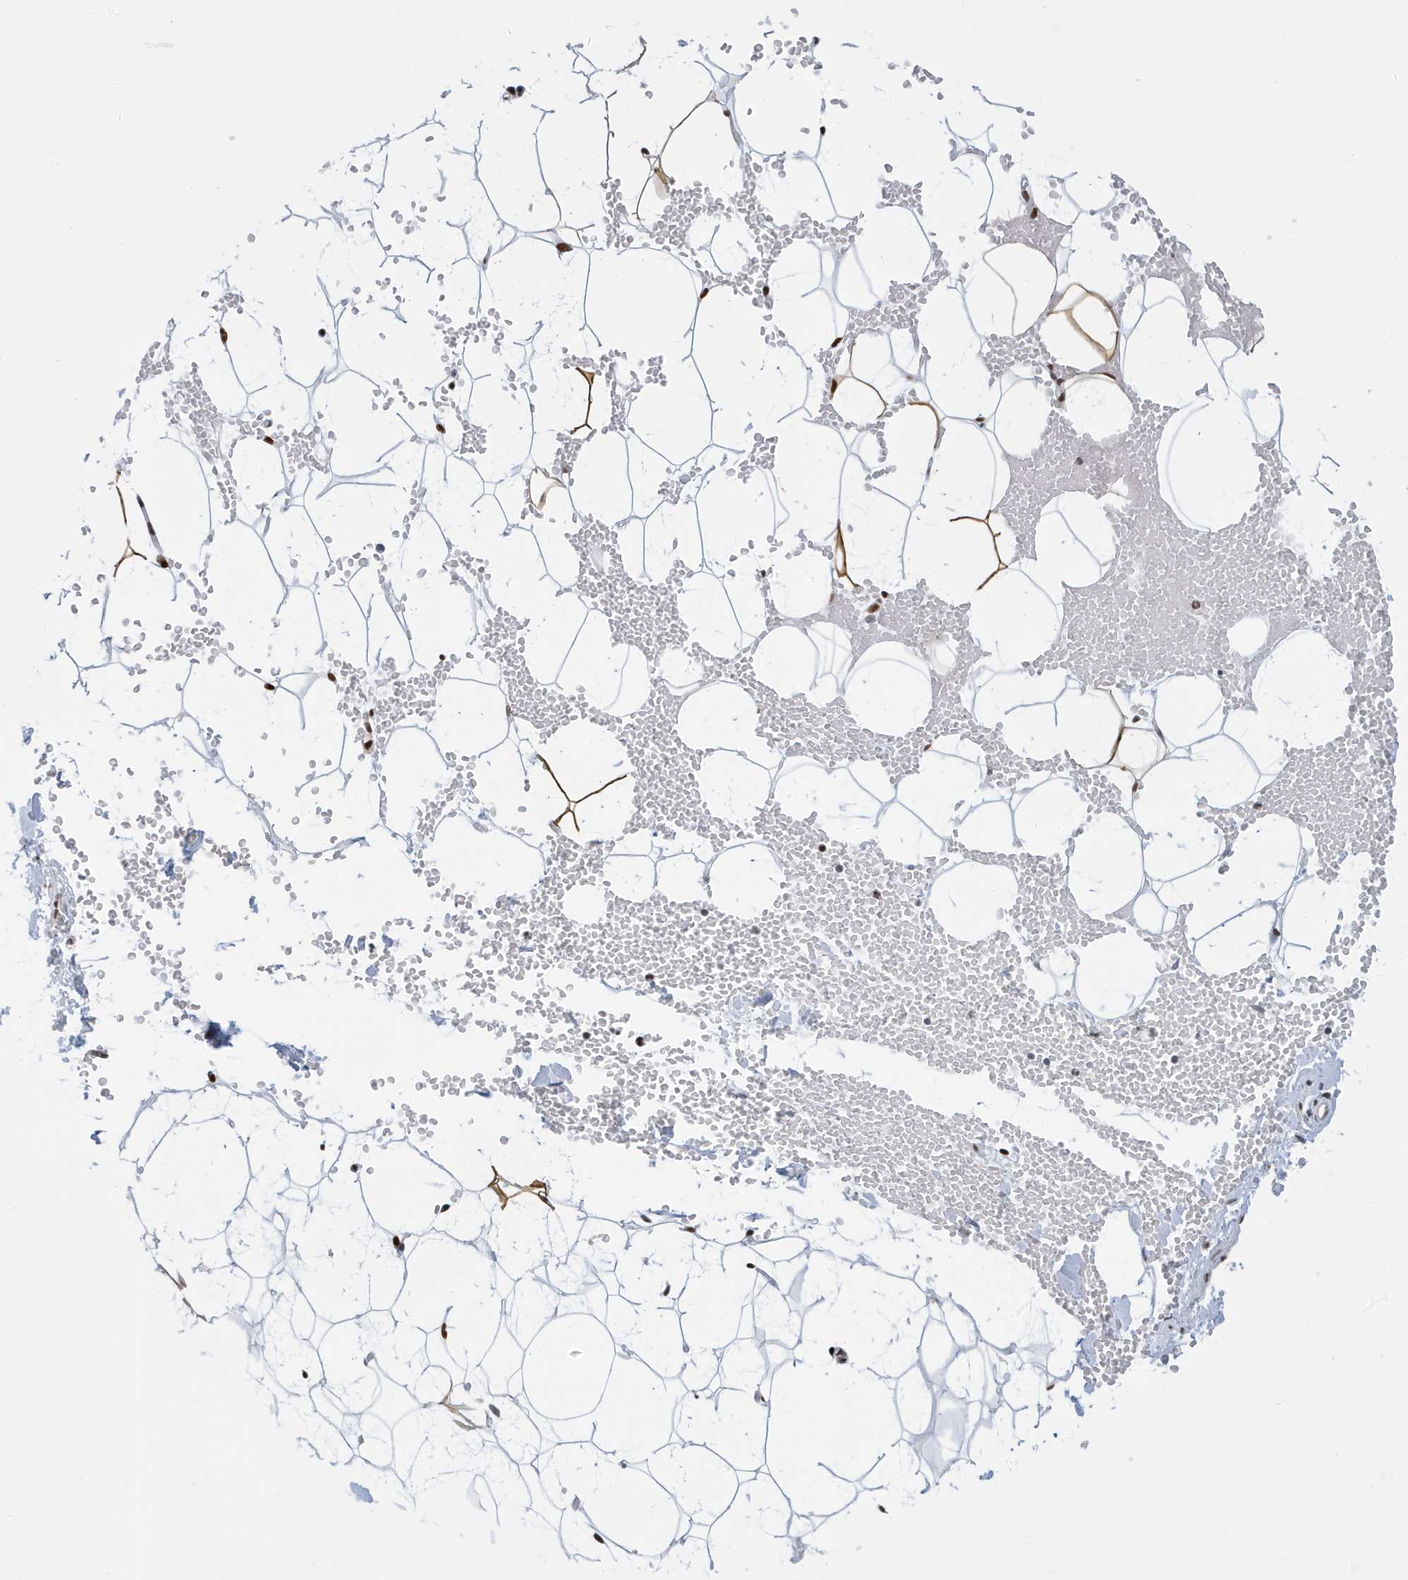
{"staining": {"intensity": "strong", "quantity": "<25%", "location": "cytoplasmic/membranous"}, "tissue": "adipose tissue", "cell_type": "Adipocytes", "image_type": "normal", "snomed": [{"axis": "morphology", "description": "Normal tissue, NOS"}, {"axis": "topography", "description": "Breast"}], "caption": "Immunohistochemical staining of benign human adipose tissue exhibits medium levels of strong cytoplasmic/membranous expression in about <25% of adipocytes. (brown staining indicates protein expression, while blue staining denotes nuclei).", "gene": "PCYT1A", "patient": {"sex": "female", "age": 23}}